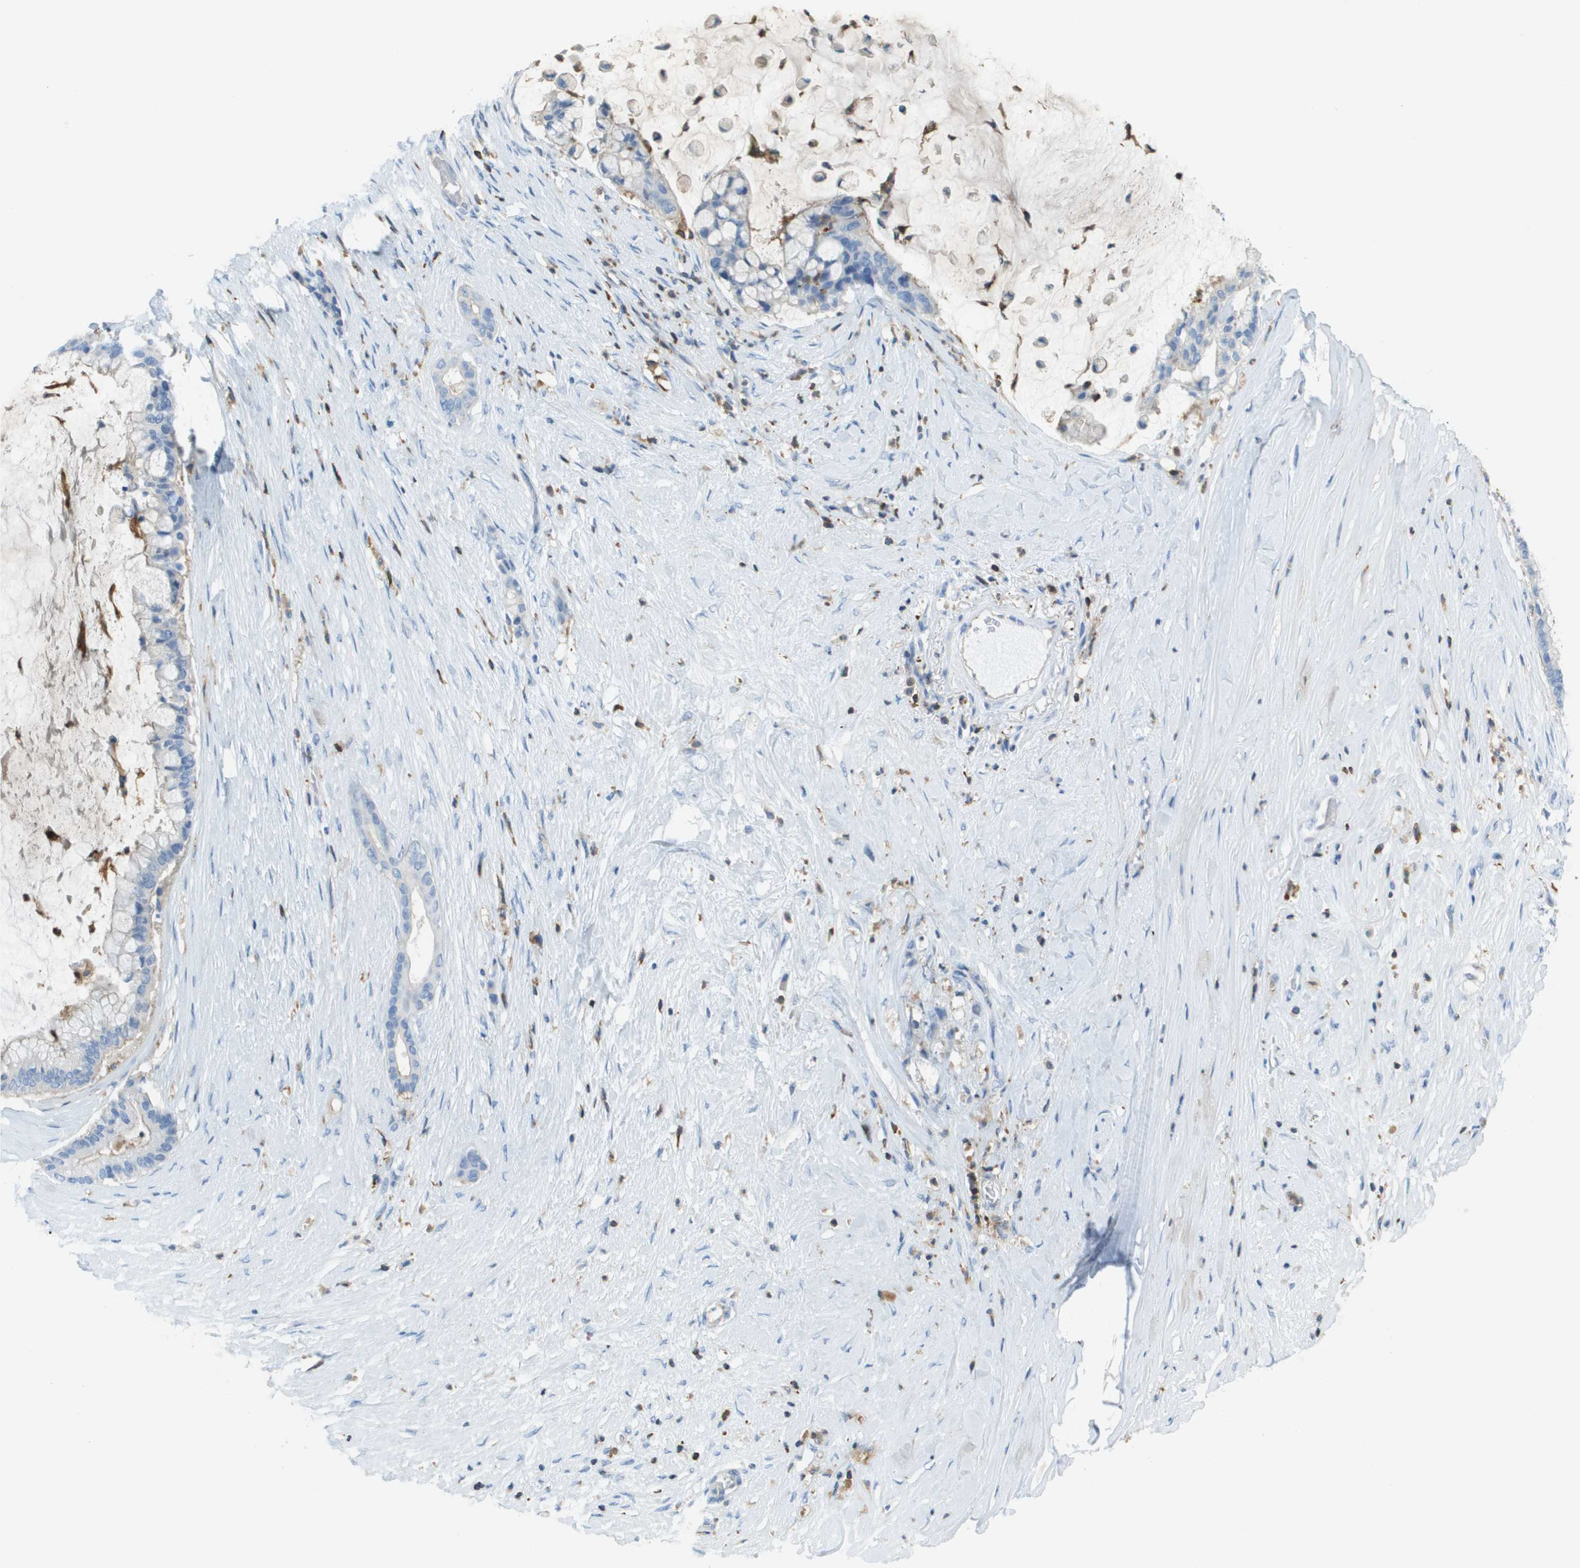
{"staining": {"intensity": "negative", "quantity": "none", "location": "none"}, "tissue": "pancreatic cancer", "cell_type": "Tumor cells", "image_type": "cancer", "snomed": [{"axis": "morphology", "description": "Adenocarcinoma, NOS"}, {"axis": "topography", "description": "Pancreas"}], "caption": "Protein analysis of pancreatic cancer shows no significant positivity in tumor cells.", "gene": "APBB1IP", "patient": {"sex": "male", "age": 41}}